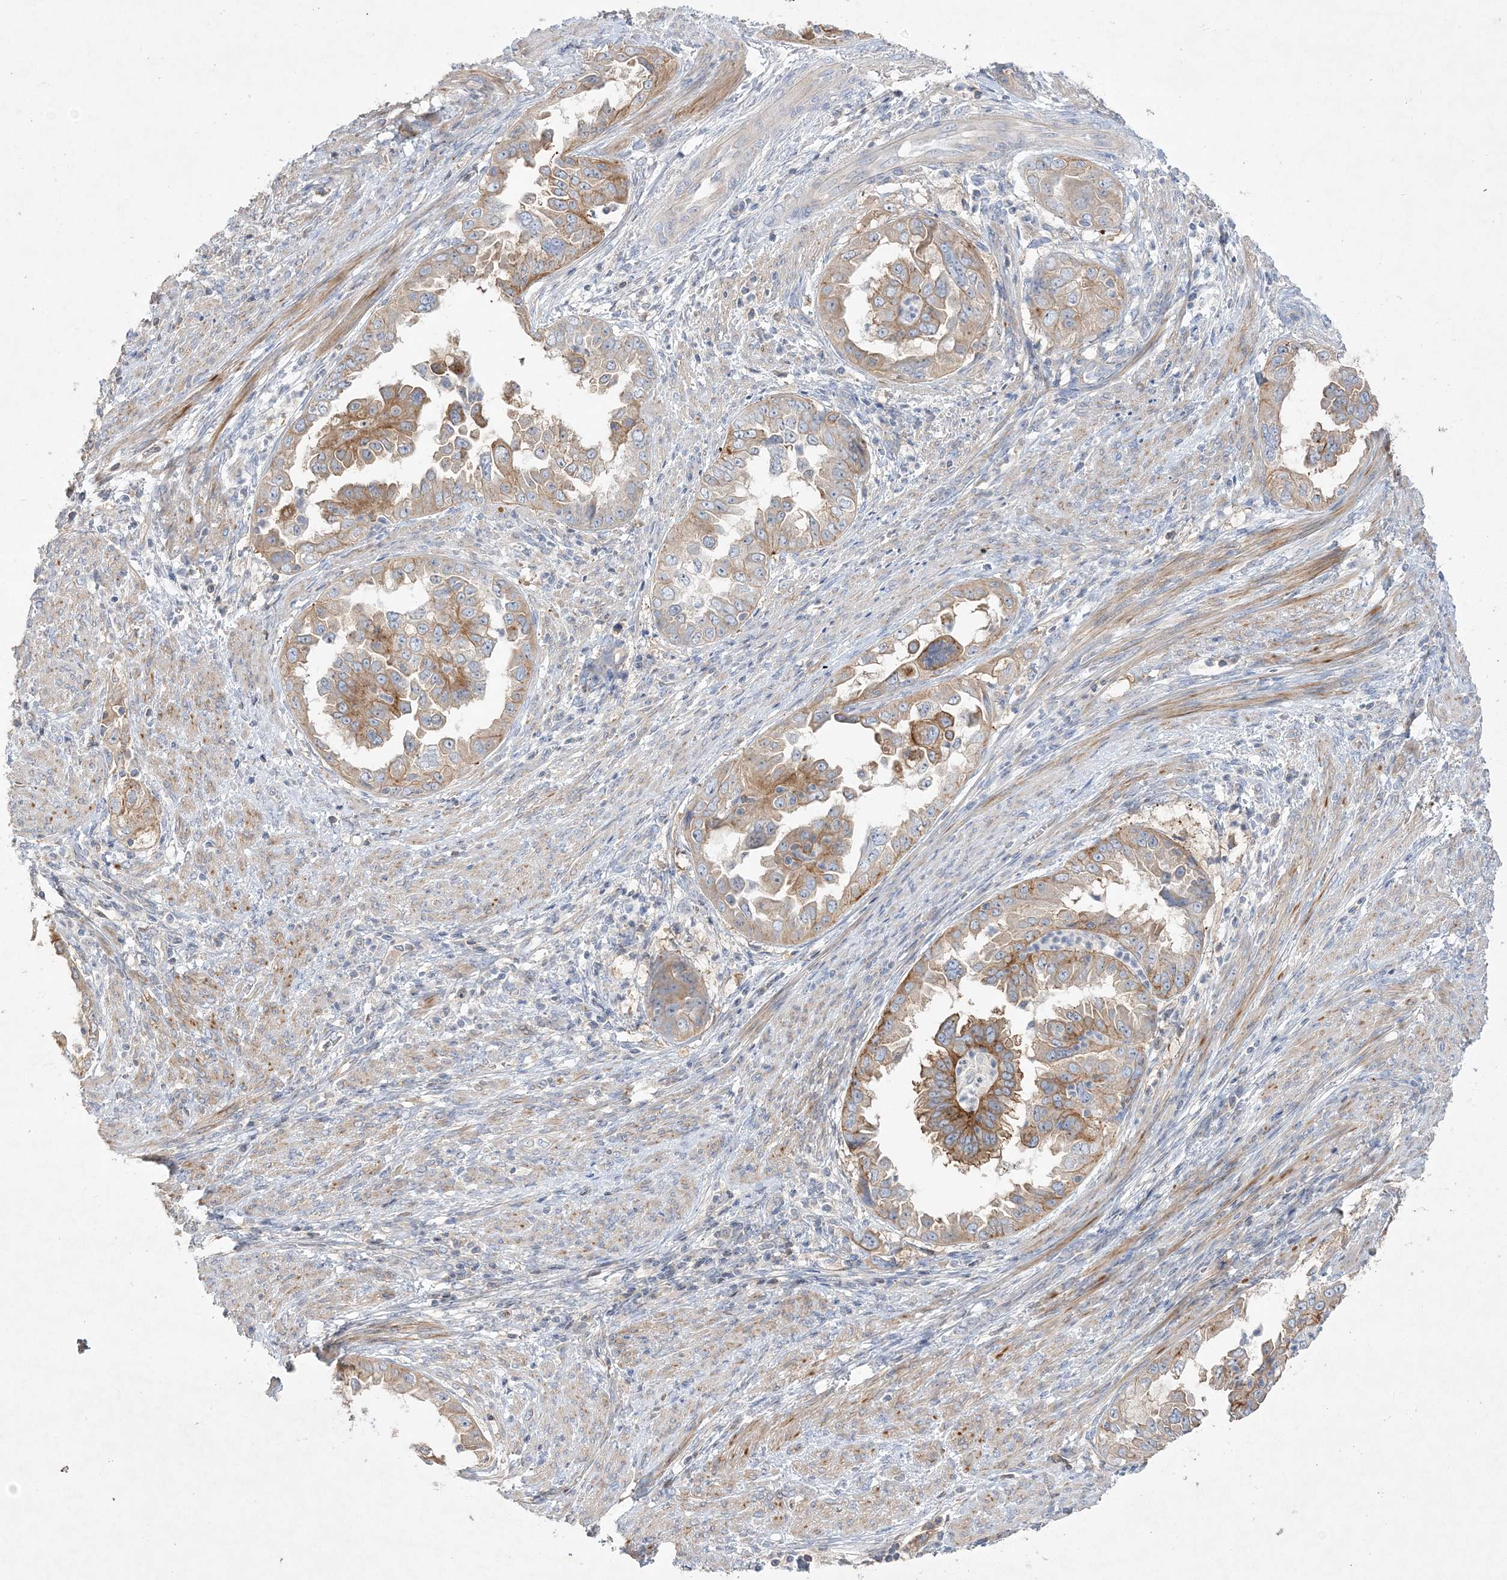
{"staining": {"intensity": "moderate", "quantity": ">75%", "location": "cytoplasmic/membranous"}, "tissue": "endometrial cancer", "cell_type": "Tumor cells", "image_type": "cancer", "snomed": [{"axis": "morphology", "description": "Adenocarcinoma, NOS"}, {"axis": "topography", "description": "Endometrium"}], "caption": "Endometrial cancer (adenocarcinoma) stained with IHC reveals moderate cytoplasmic/membranous positivity in approximately >75% of tumor cells.", "gene": "ADCK2", "patient": {"sex": "female", "age": 85}}